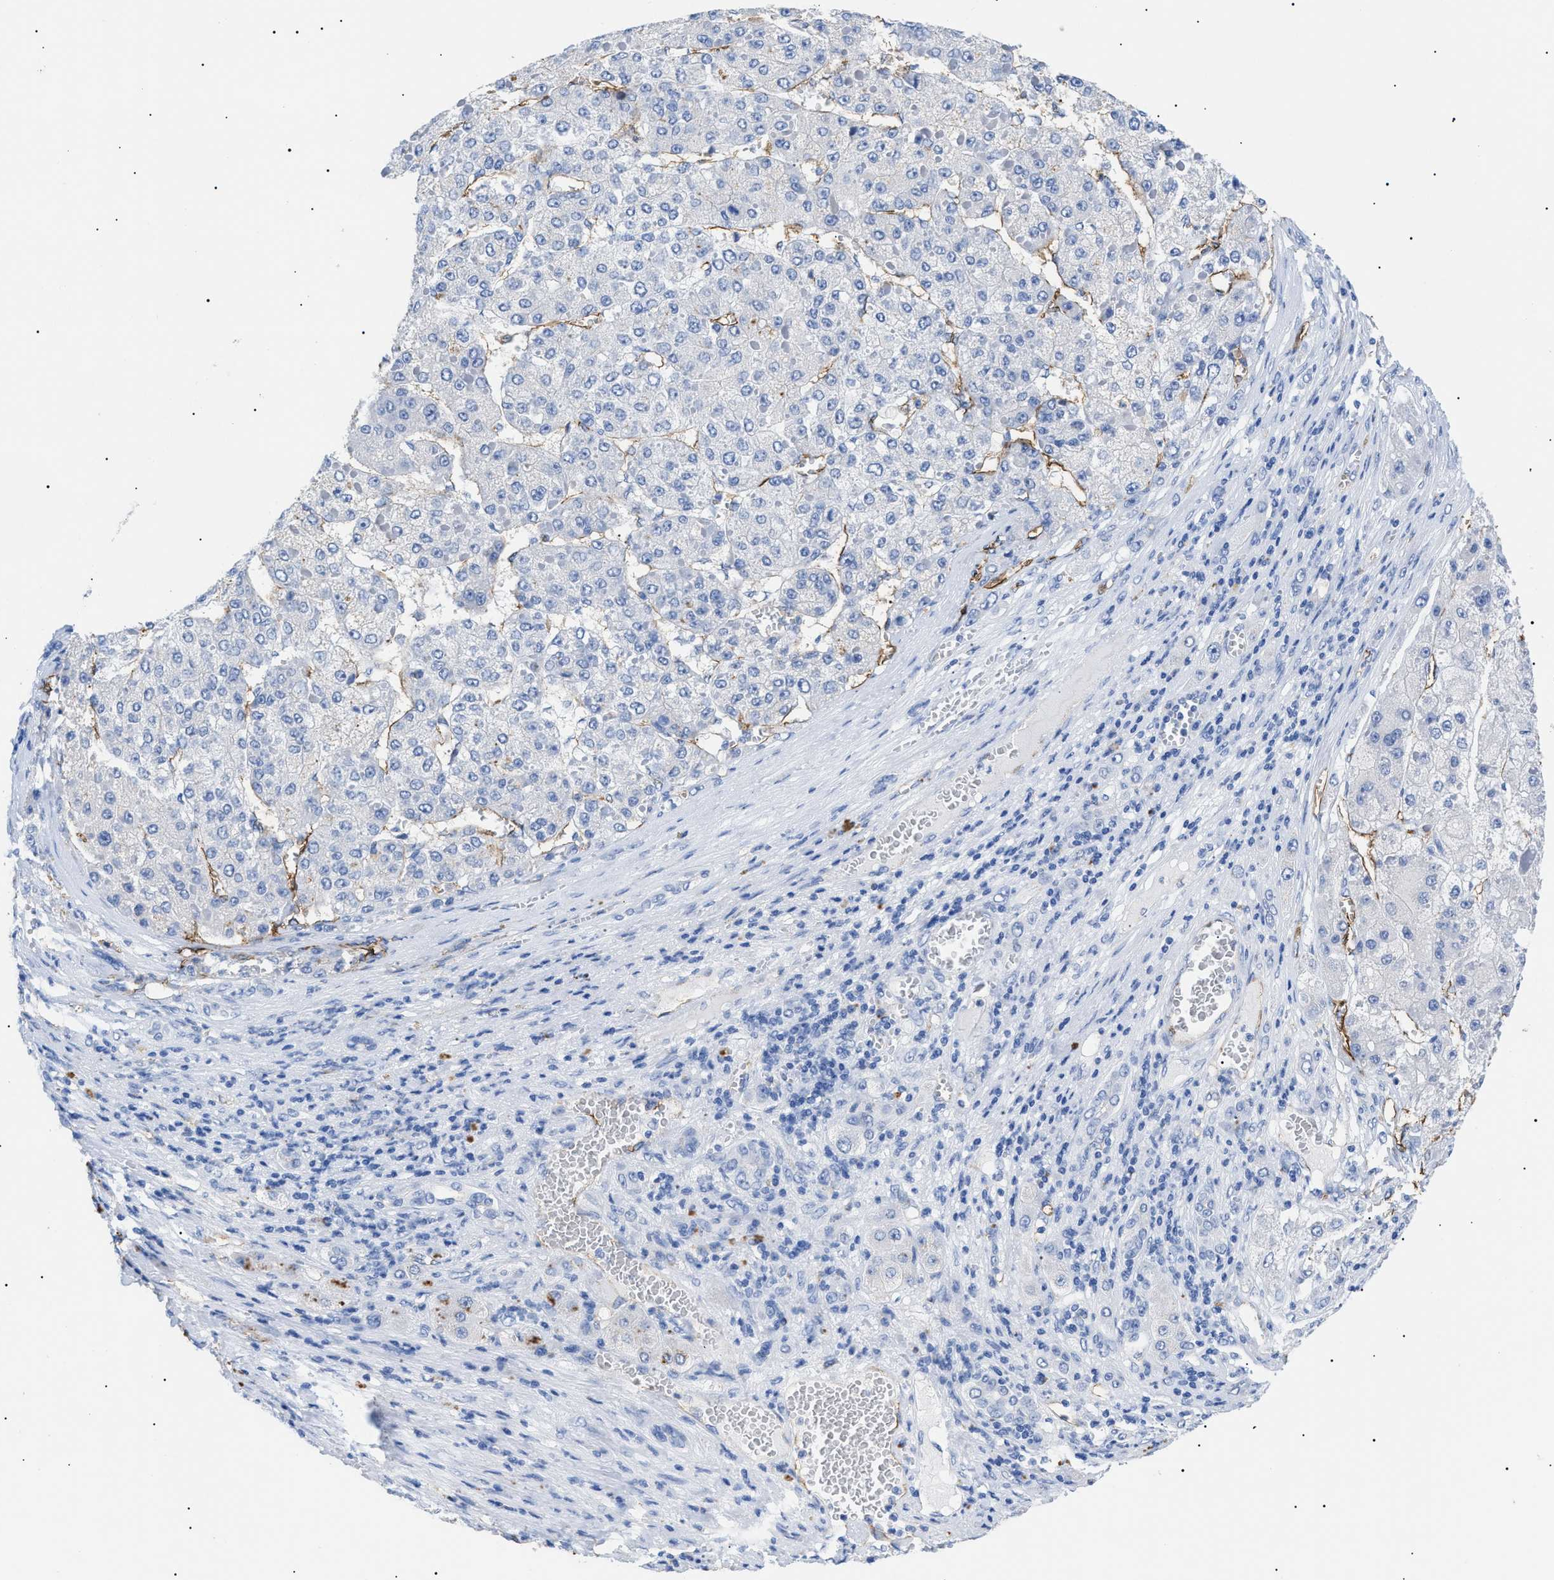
{"staining": {"intensity": "negative", "quantity": "none", "location": "none"}, "tissue": "liver cancer", "cell_type": "Tumor cells", "image_type": "cancer", "snomed": [{"axis": "morphology", "description": "Carcinoma, Hepatocellular, NOS"}, {"axis": "topography", "description": "Liver"}], "caption": "An immunohistochemistry histopathology image of liver cancer (hepatocellular carcinoma) is shown. There is no staining in tumor cells of liver cancer (hepatocellular carcinoma).", "gene": "PODXL", "patient": {"sex": "female", "age": 73}}